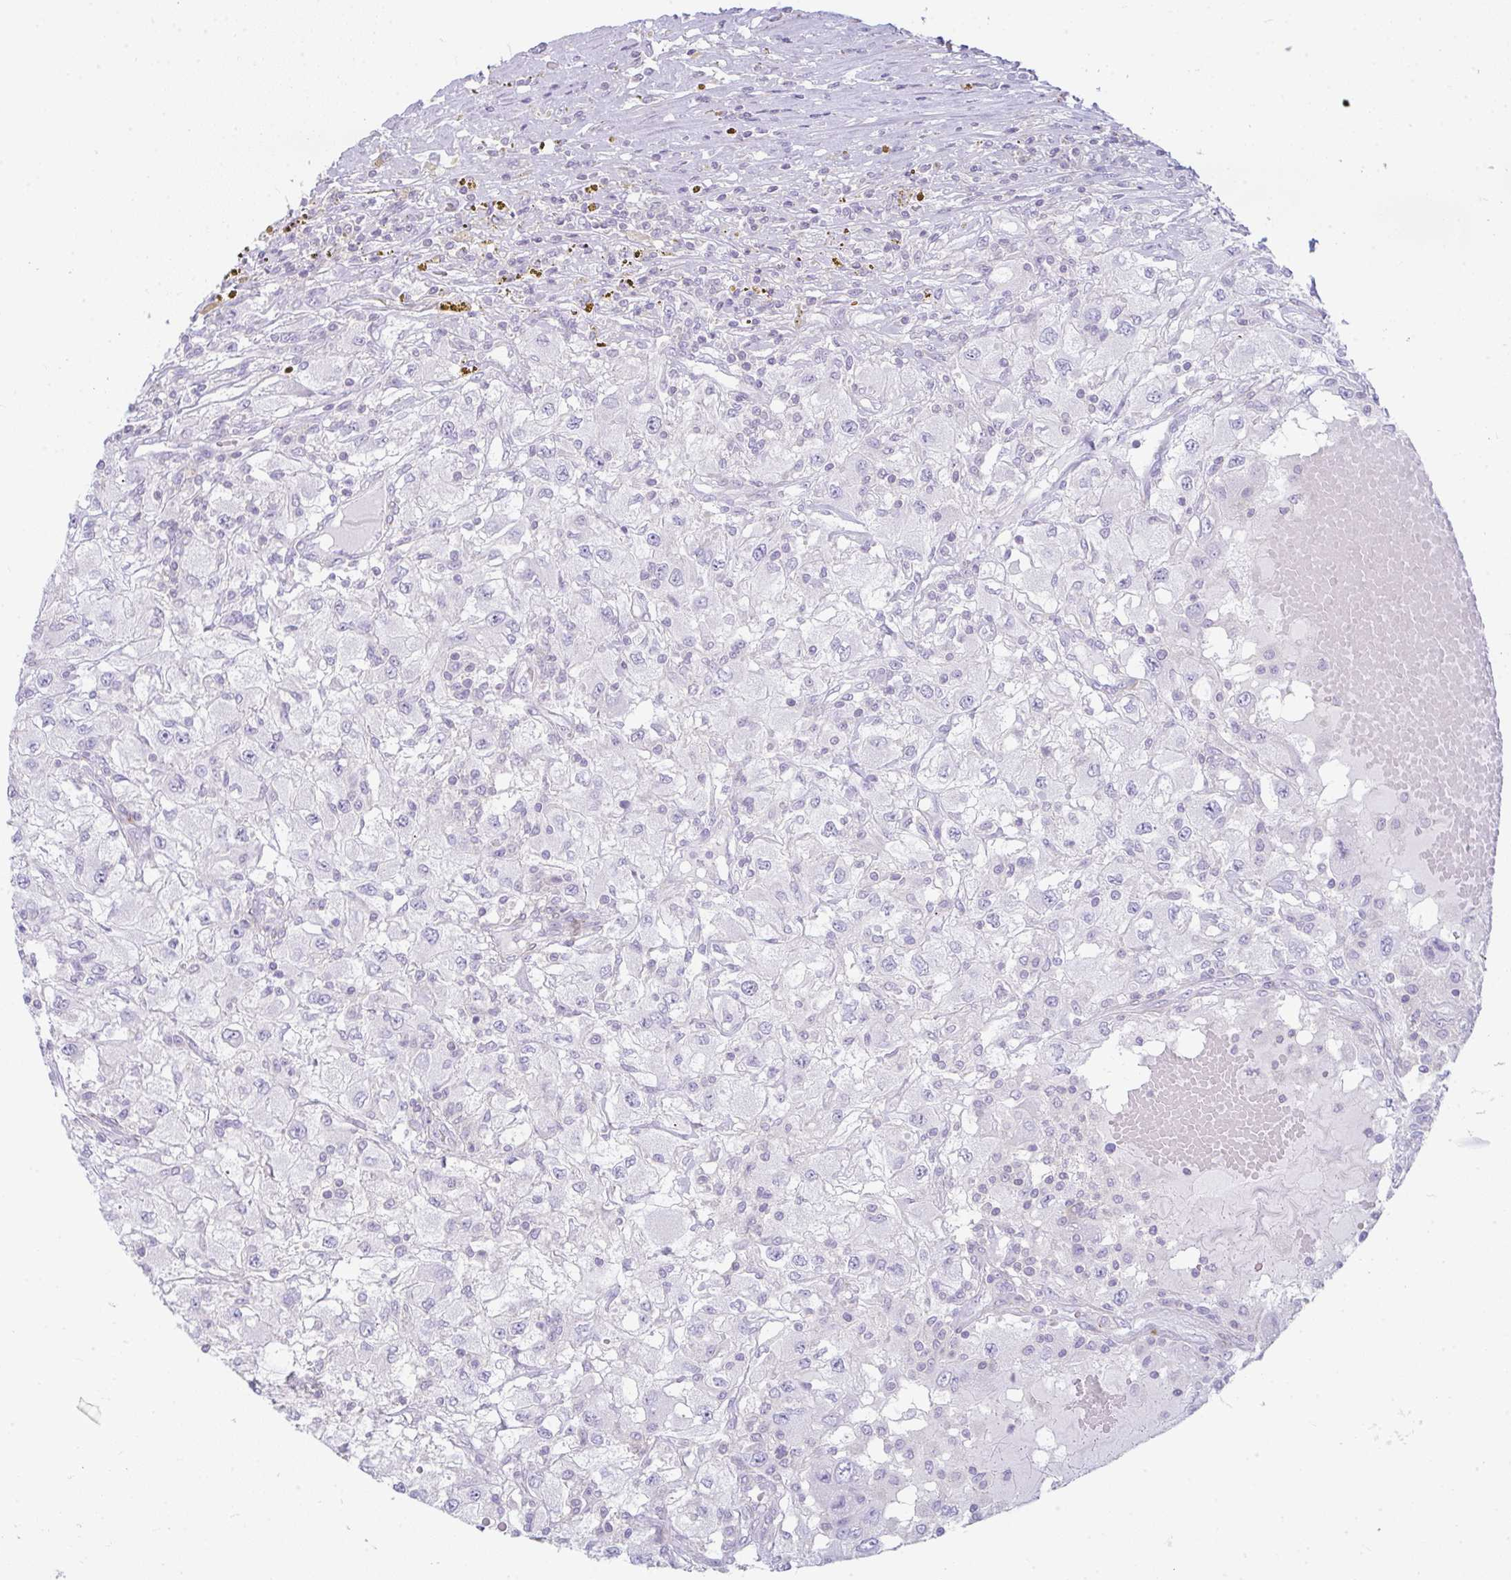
{"staining": {"intensity": "negative", "quantity": "none", "location": "none"}, "tissue": "renal cancer", "cell_type": "Tumor cells", "image_type": "cancer", "snomed": [{"axis": "morphology", "description": "Adenocarcinoma, NOS"}, {"axis": "topography", "description": "Kidney"}], "caption": "DAB immunohistochemical staining of renal adenocarcinoma exhibits no significant positivity in tumor cells.", "gene": "CDRT15", "patient": {"sex": "female", "age": 67}}